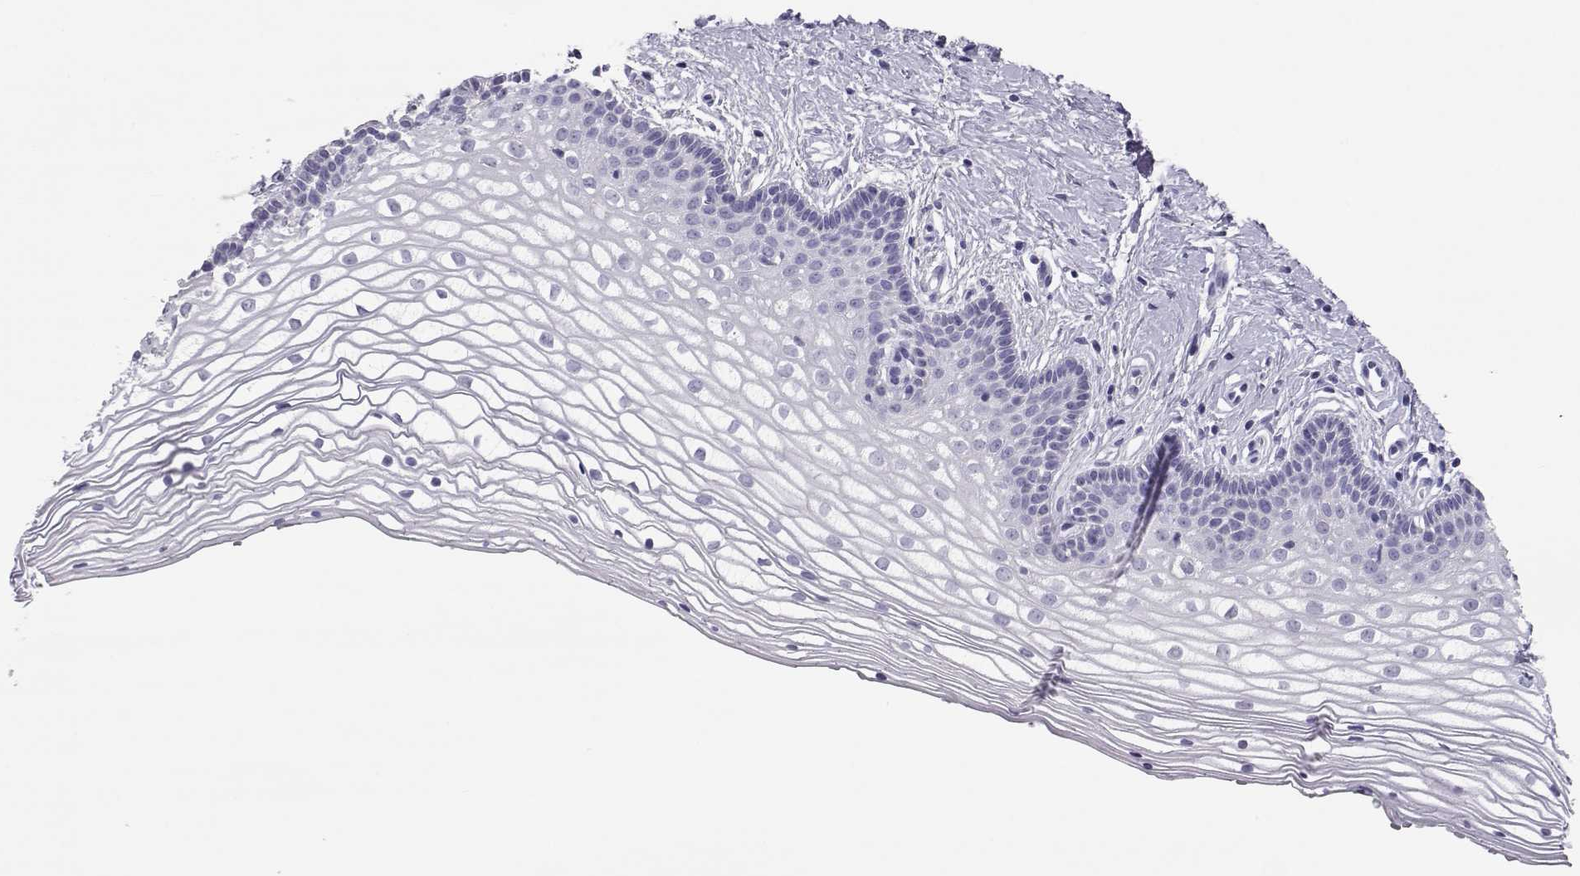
{"staining": {"intensity": "negative", "quantity": "none", "location": "none"}, "tissue": "vagina", "cell_type": "Squamous epithelial cells", "image_type": "normal", "snomed": [{"axis": "morphology", "description": "Normal tissue, NOS"}, {"axis": "topography", "description": "Vagina"}], "caption": "Unremarkable vagina was stained to show a protein in brown. There is no significant staining in squamous epithelial cells. The staining is performed using DAB (3,3'-diaminobenzidine) brown chromogen with nuclei counter-stained in using hematoxylin.", "gene": "PMCH", "patient": {"sex": "female", "age": 36}}